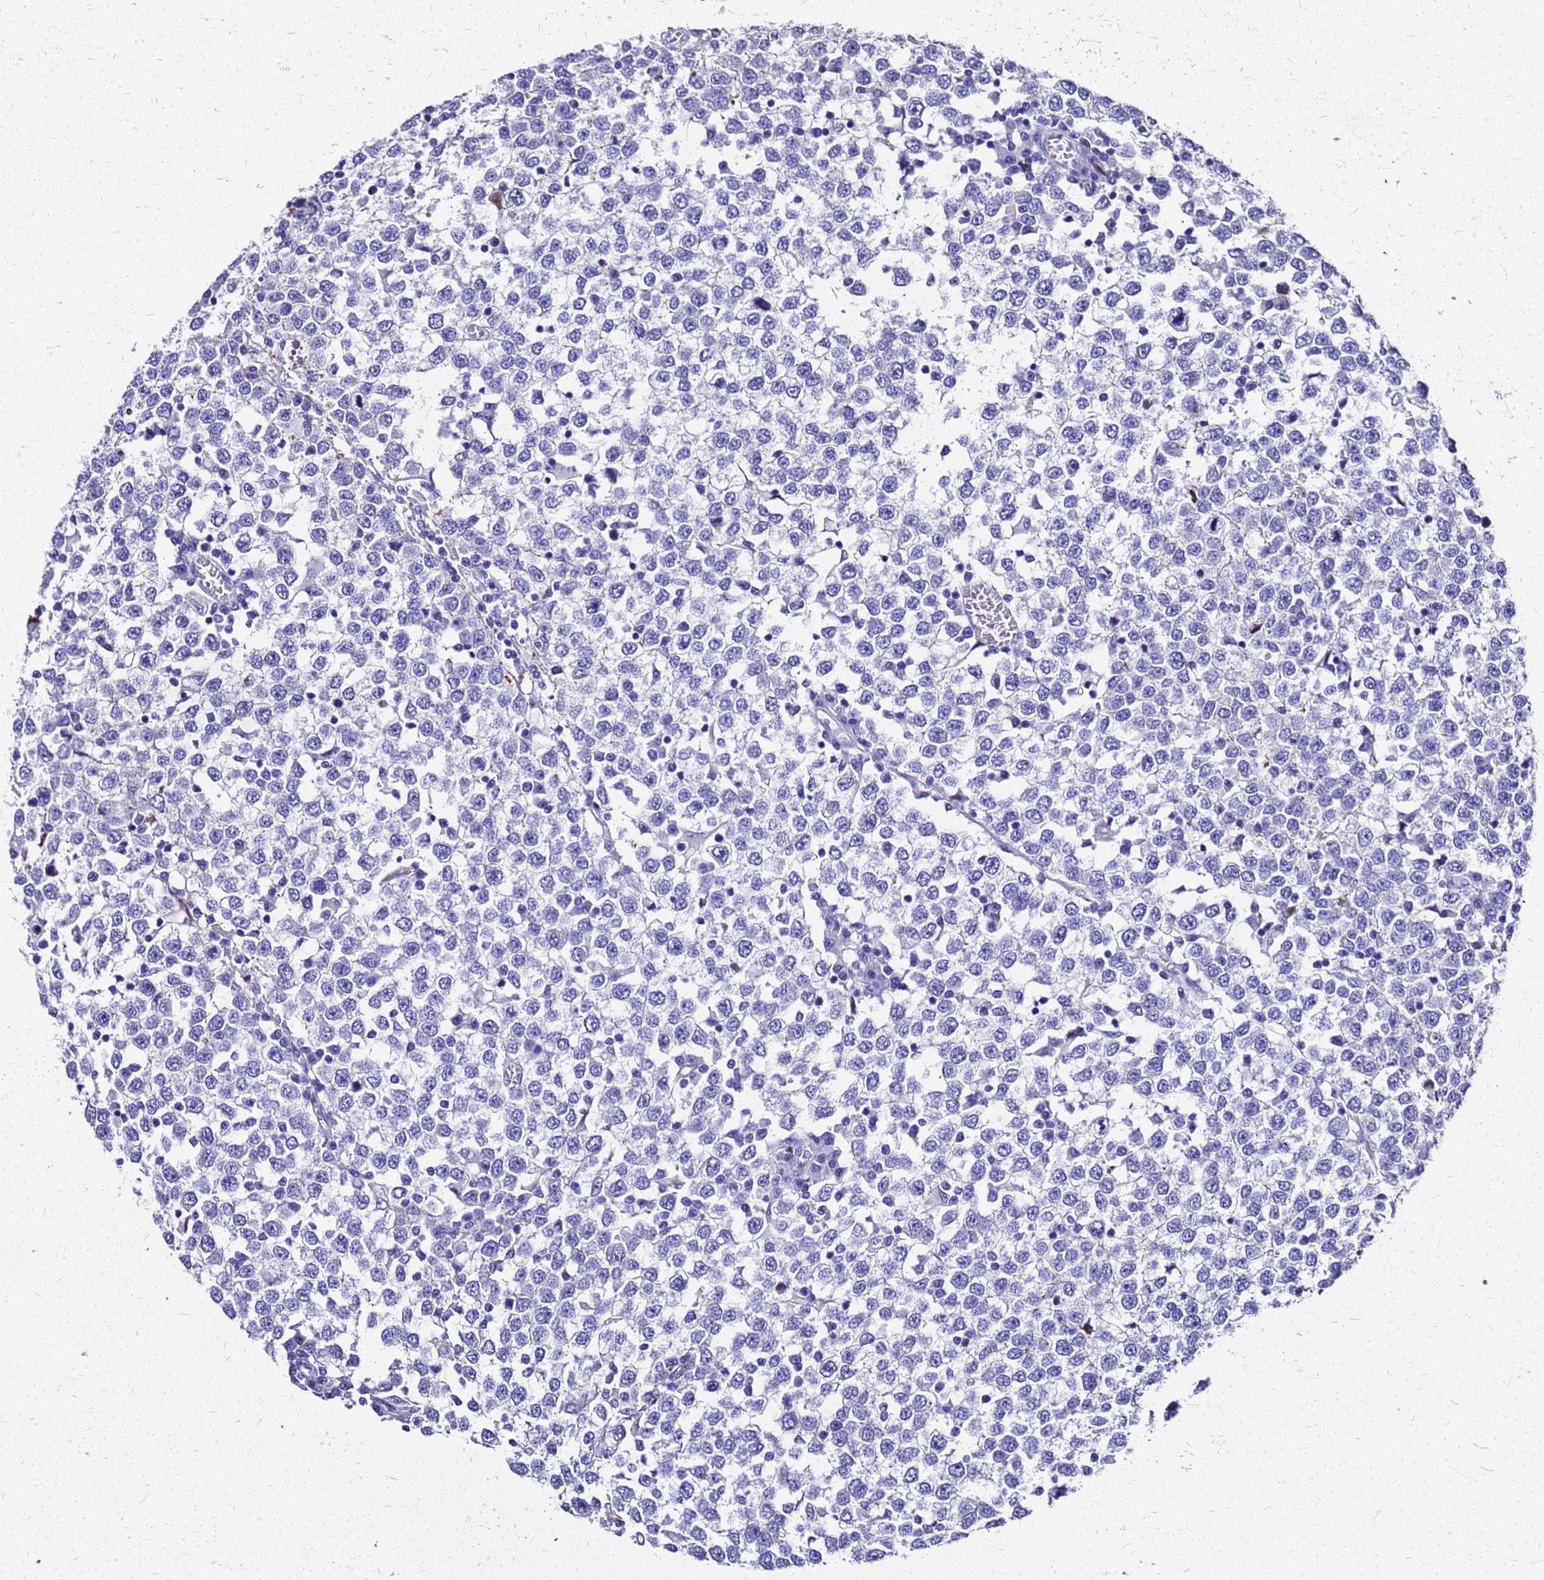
{"staining": {"intensity": "negative", "quantity": "none", "location": "none"}, "tissue": "testis cancer", "cell_type": "Tumor cells", "image_type": "cancer", "snomed": [{"axis": "morphology", "description": "Seminoma, NOS"}, {"axis": "topography", "description": "Testis"}], "caption": "DAB immunohistochemical staining of testis cancer shows no significant staining in tumor cells.", "gene": "SMIM21", "patient": {"sex": "male", "age": 65}}